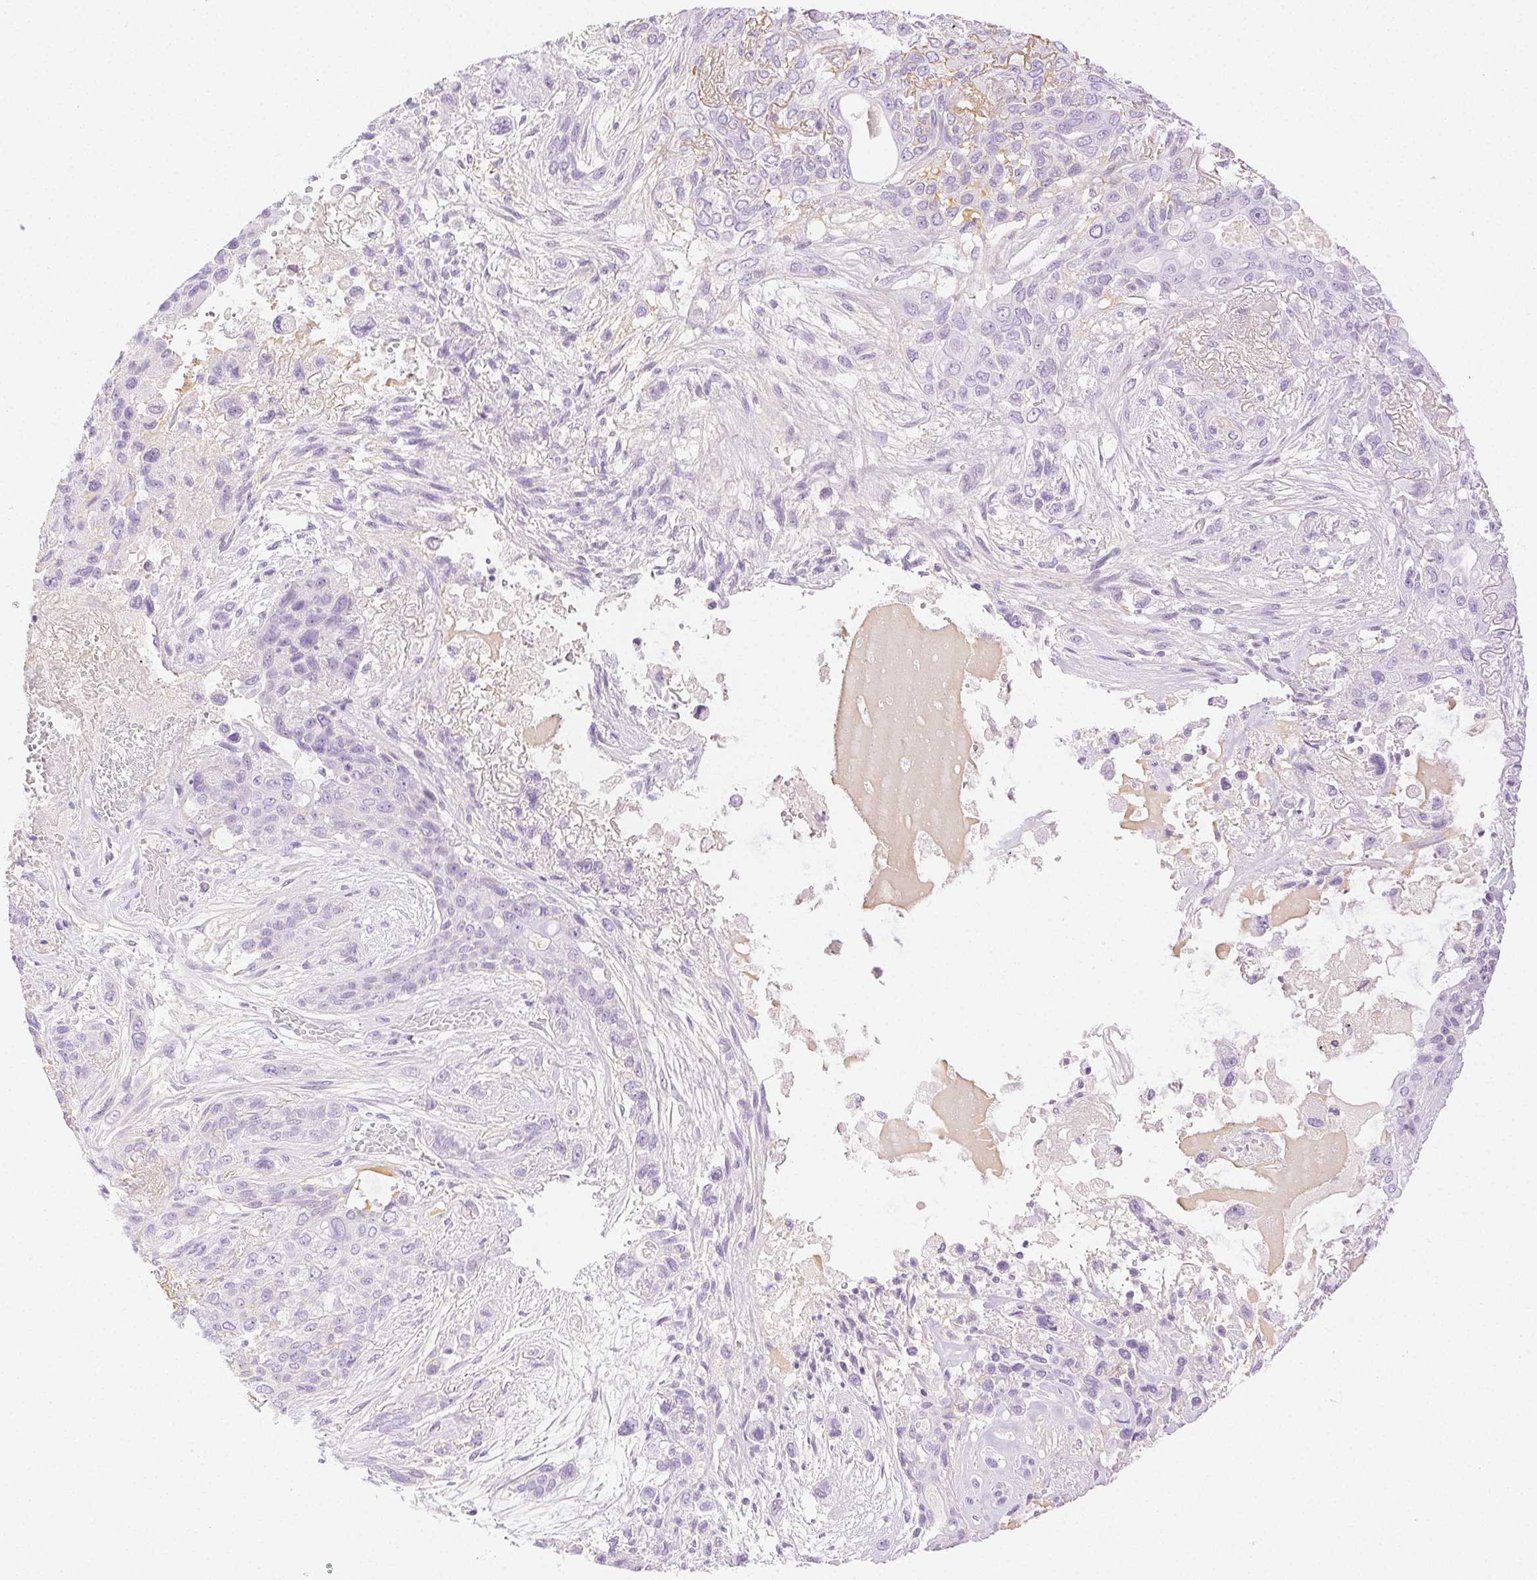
{"staining": {"intensity": "negative", "quantity": "none", "location": "none"}, "tissue": "lung cancer", "cell_type": "Tumor cells", "image_type": "cancer", "snomed": [{"axis": "morphology", "description": "Squamous cell carcinoma, NOS"}, {"axis": "topography", "description": "Lung"}], "caption": "Lung cancer (squamous cell carcinoma) was stained to show a protein in brown. There is no significant expression in tumor cells.", "gene": "SPACA4", "patient": {"sex": "female", "age": 70}}